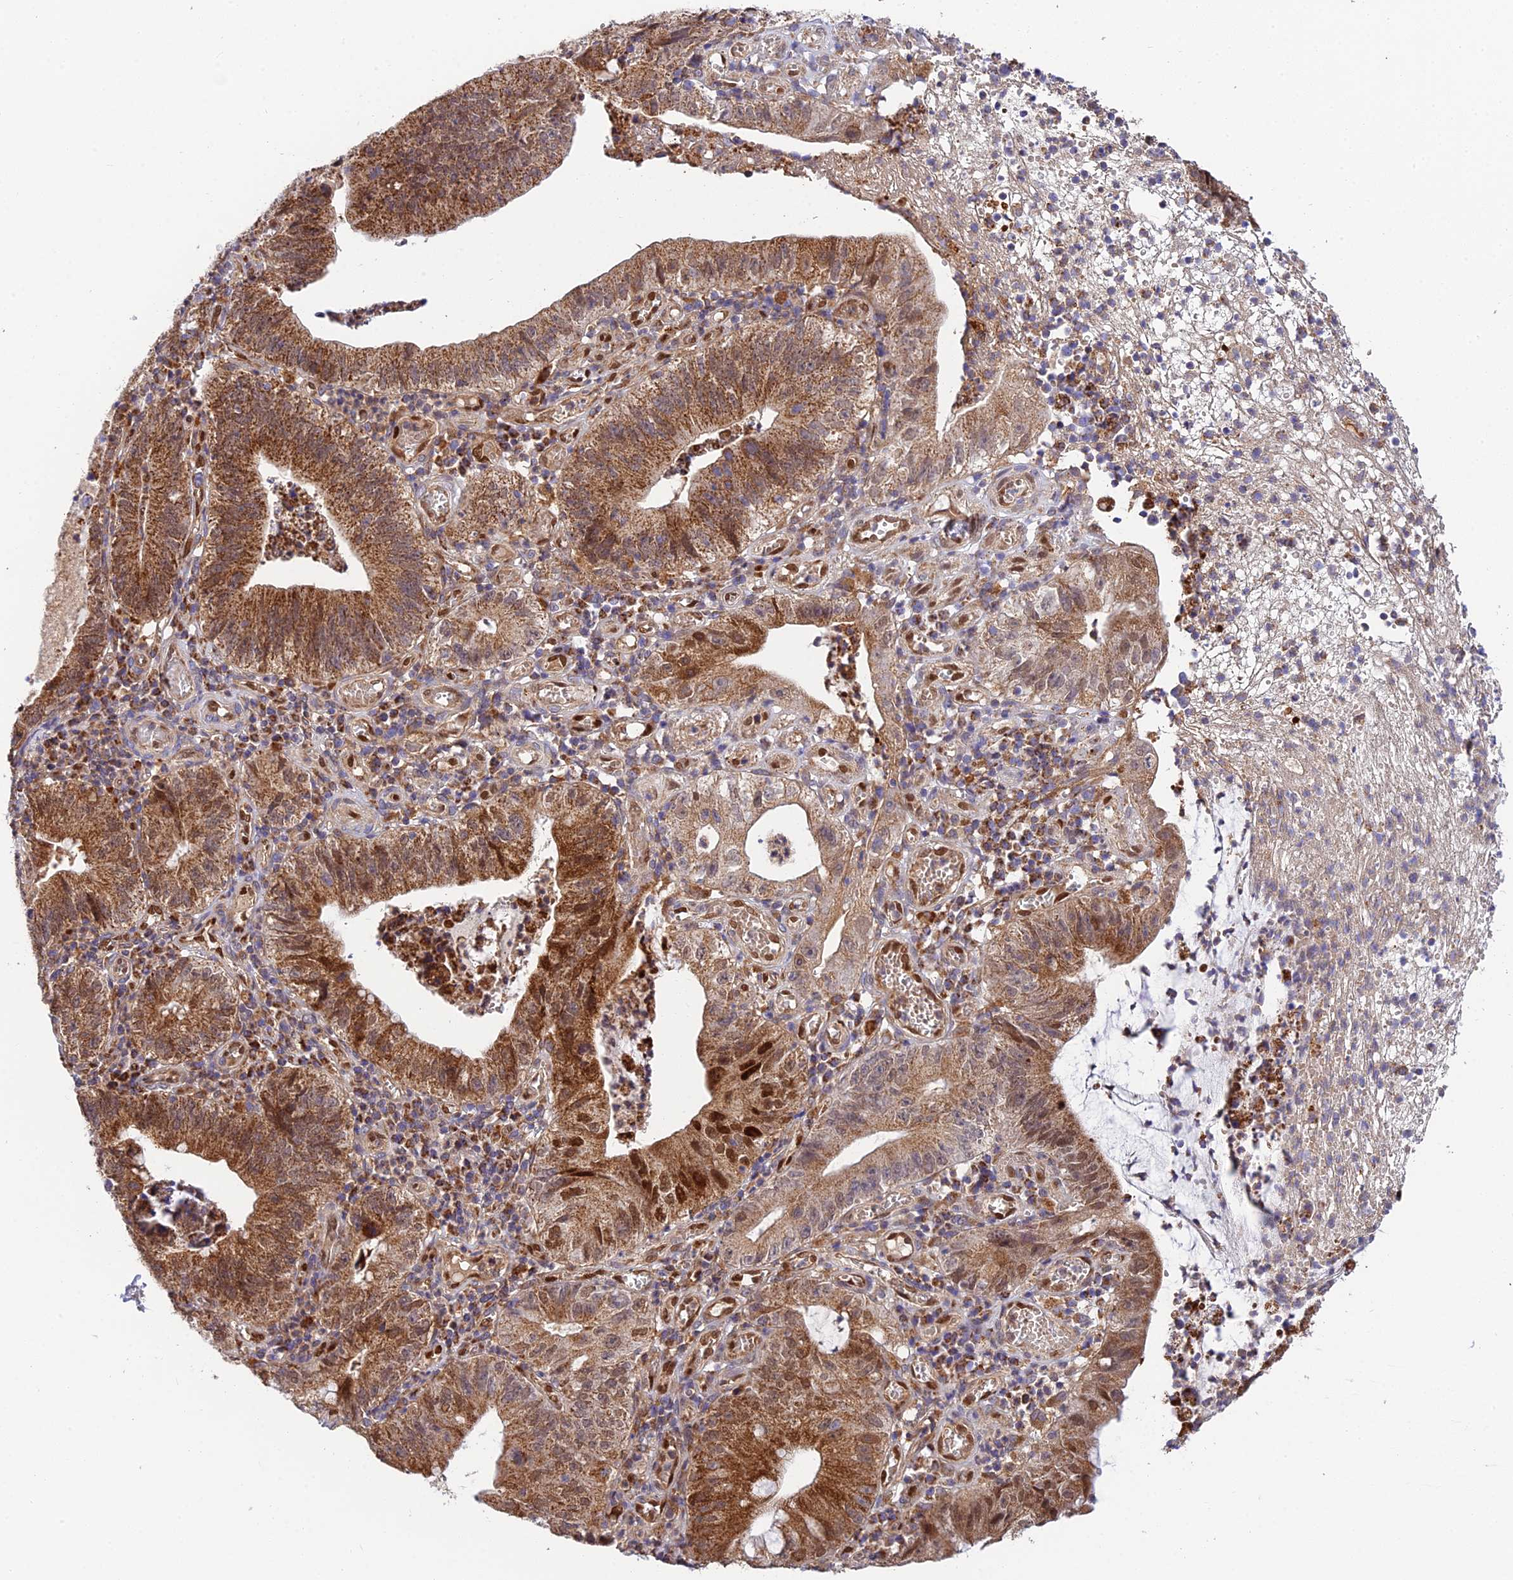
{"staining": {"intensity": "strong", "quantity": ">75%", "location": "cytoplasmic/membranous,nuclear"}, "tissue": "stomach cancer", "cell_type": "Tumor cells", "image_type": "cancer", "snomed": [{"axis": "morphology", "description": "Adenocarcinoma, NOS"}, {"axis": "topography", "description": "Stomach"}], "caption": "Adenocarcinoma (stomach) was stained to show a protein in brown. There is high levels of strong cytoplasmic/membranous and nuclear positivity in approximately >75% of tumor cells.", "gene": "PODNL1", "patient": {"sex": "male", "age": 59}}